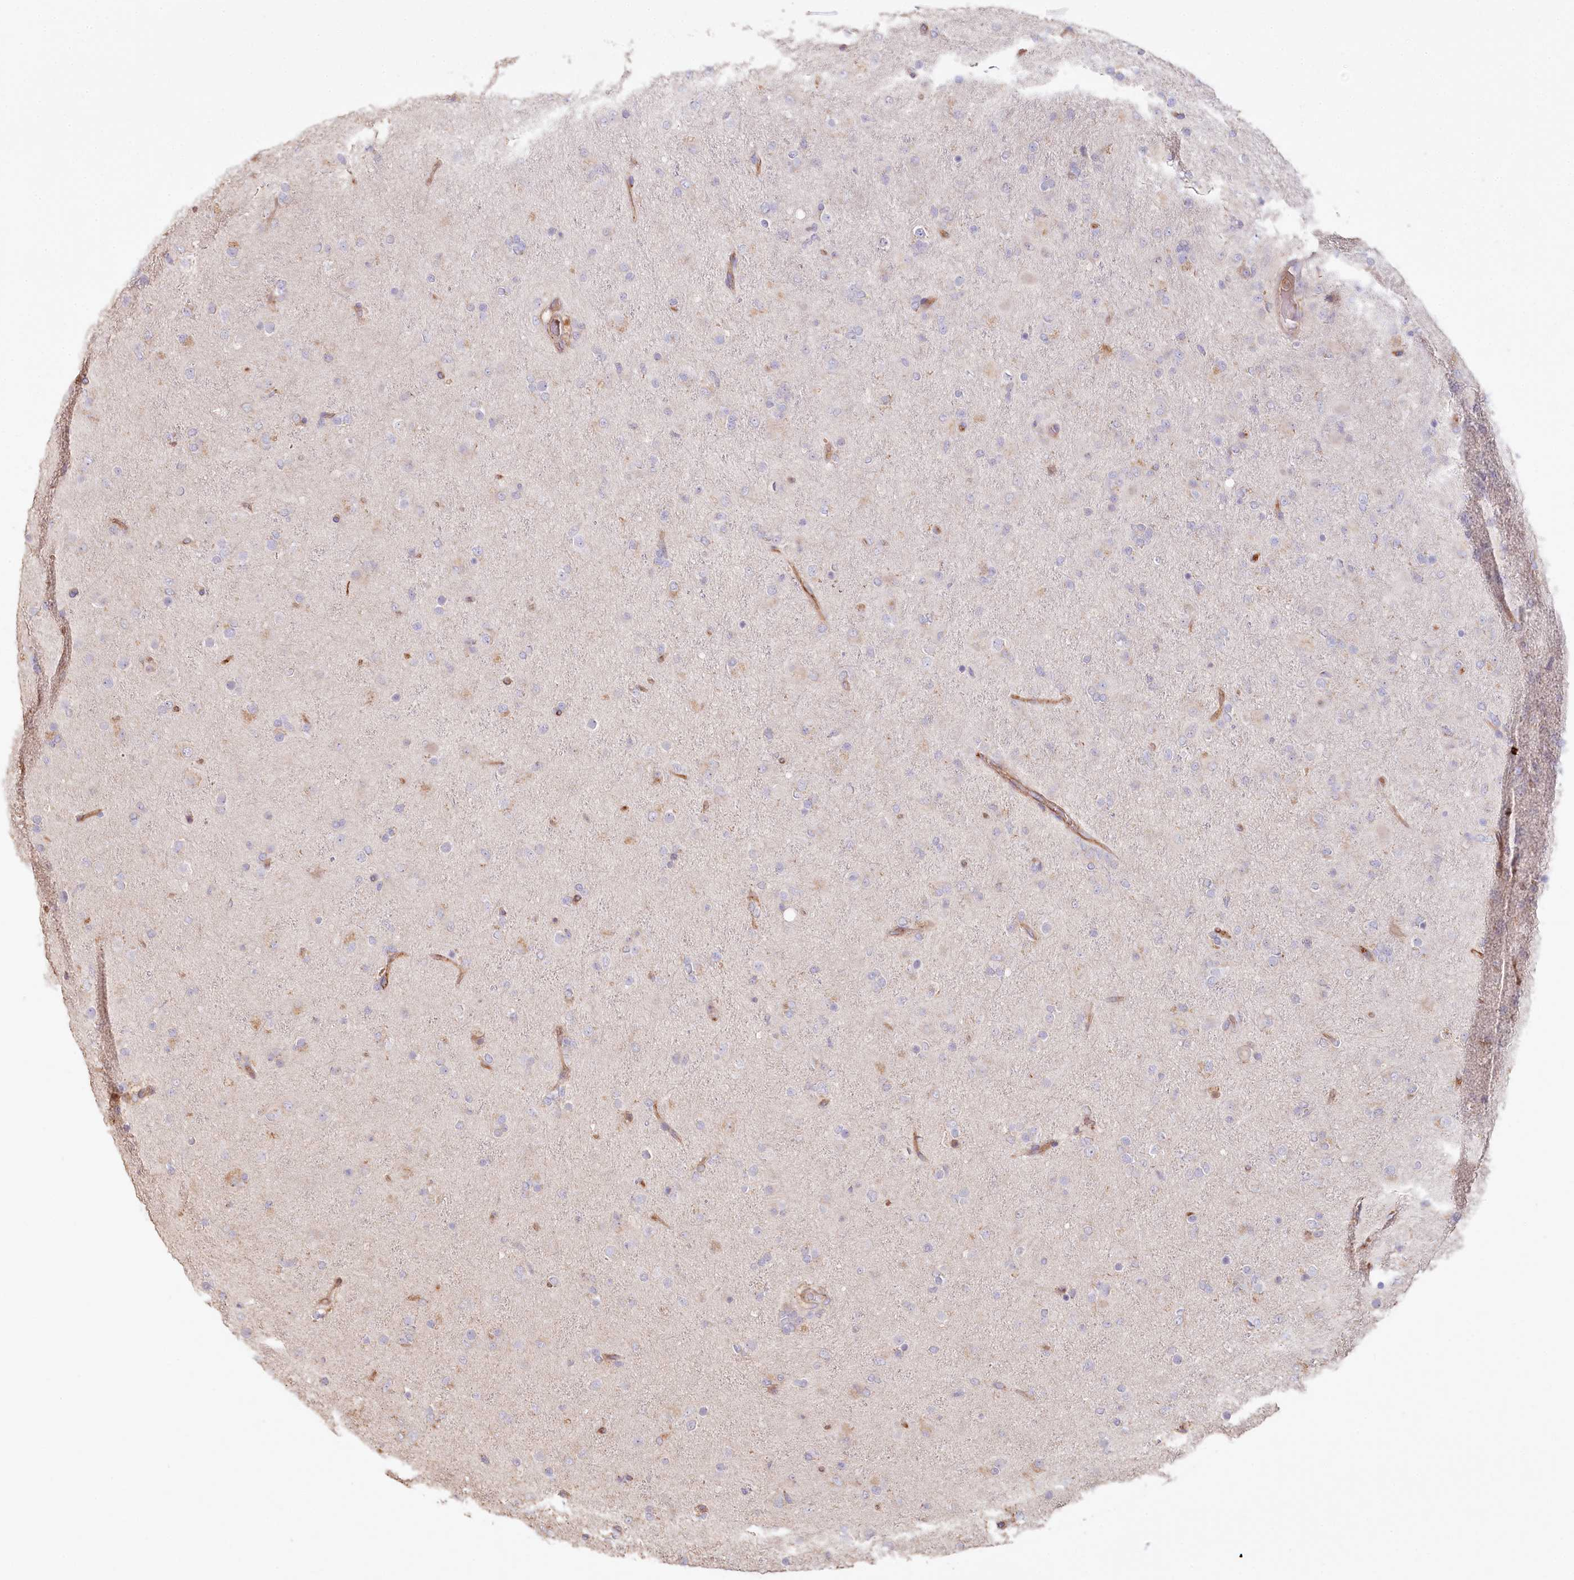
{"staining": {"intensity": "negative", "quantity": "none", "location": "none"}, "tissue": "glioma", "cell_type": "Tumor cells", "image_type": "cancer", "snomed": [{"axis": "morphology", "description": "Glioma, malignant, Low grade"}, {"axis": "topography", "description": "Brain"}], "caption": "Glioma stained for a protein using immunohistochemistry (IHC) demonstrates no positivity tumor cells.", "gene": "RBP5", "patient": {"sex": "male", "age": 65}}